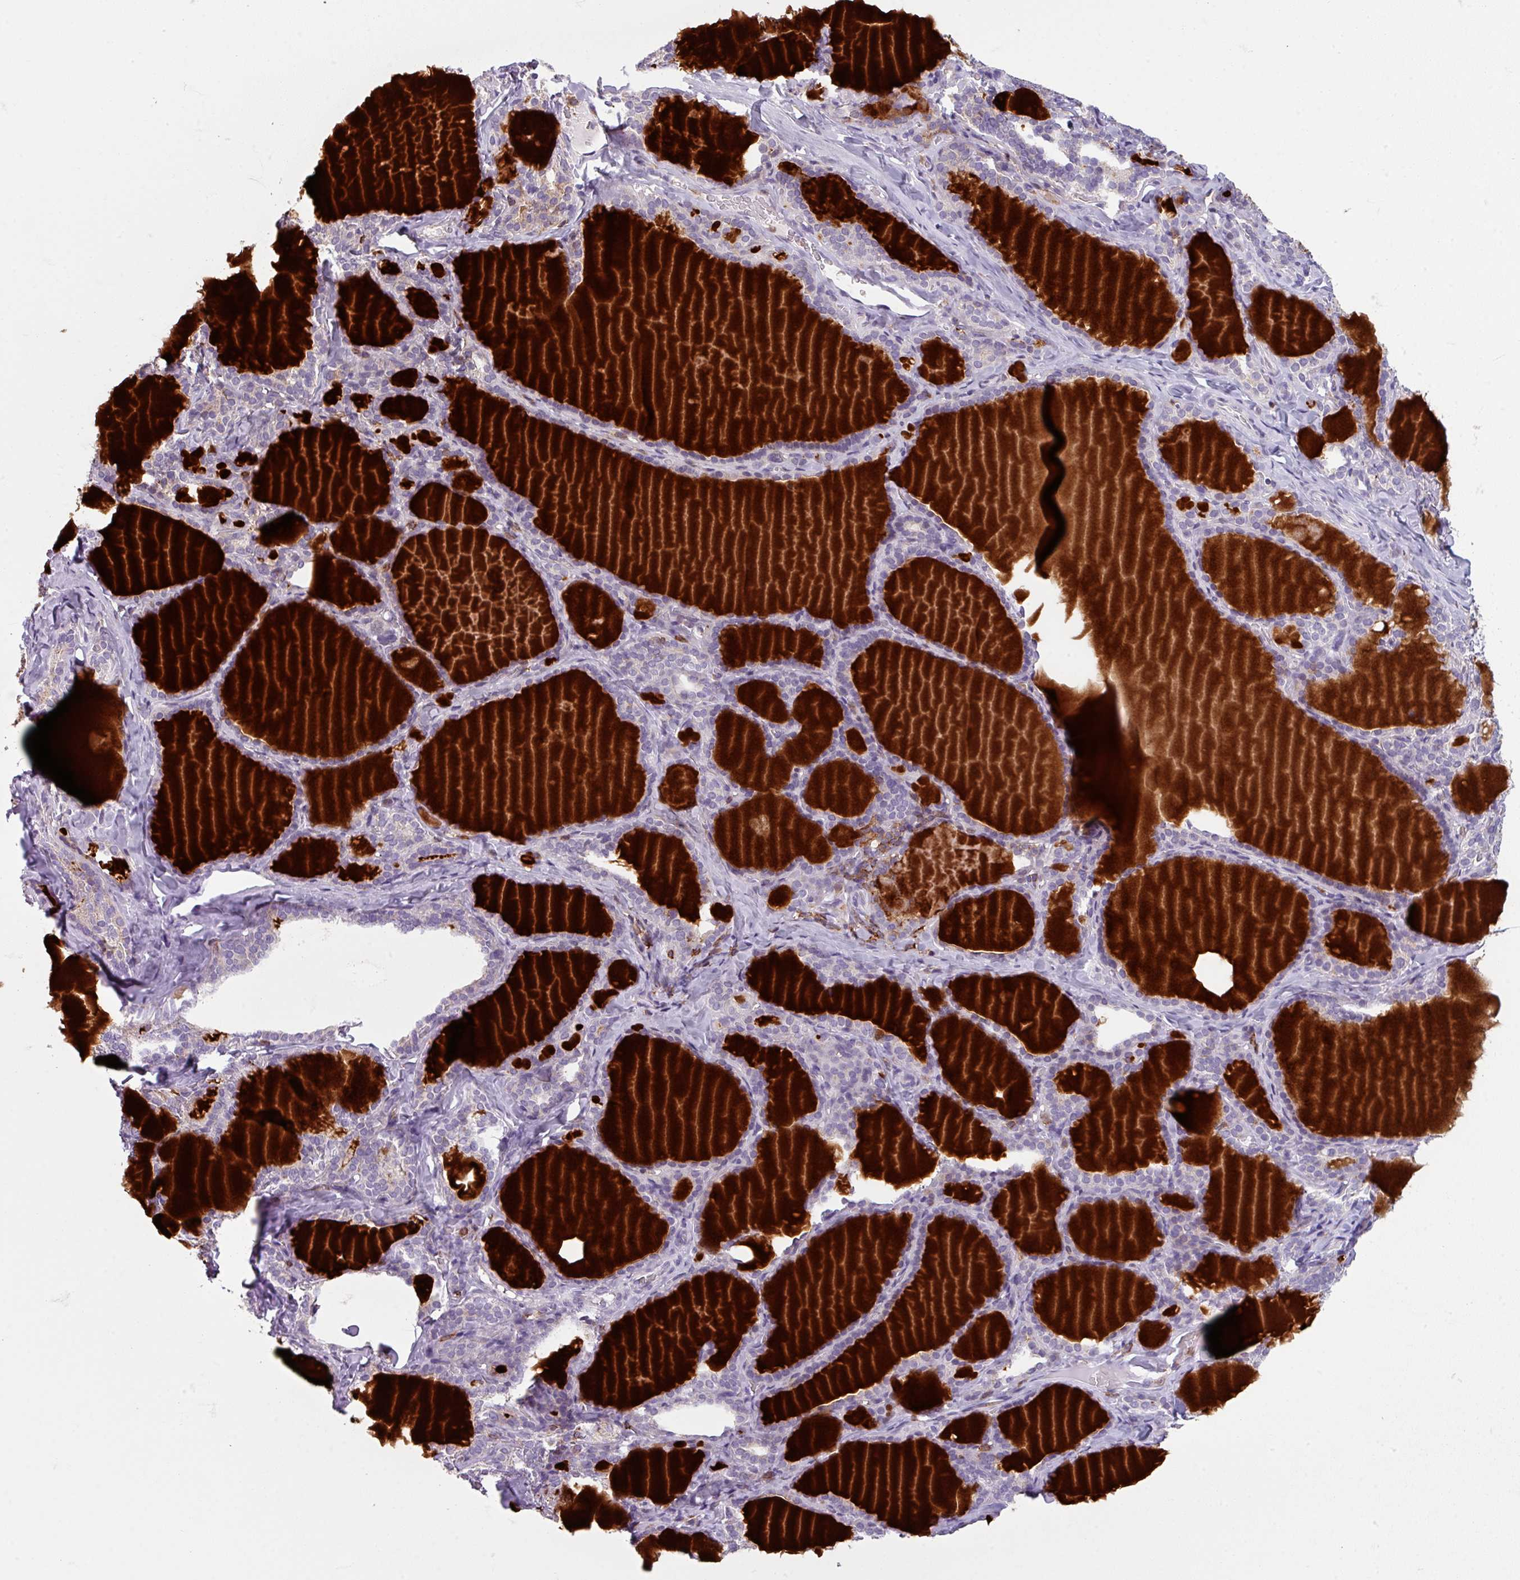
{"staining": {"intensity": "weak", "quantity": "<25%", "location": "cytoplasmic/membranous"}, "tissue": "thyroid gland", "cell_type": "Glandular cells", "image_type": "normal", "snomed": [{"axis": "morphology", "description": "Normal tissue, NOS"}, {"axis": "topography", "description": "Thyroid gland"}], "caption": "Immunohistochemistry image of normal human thyroid gland stained for a protein (brown), which reveals no positivity in glandular cells.", "gene": "NEDD9", "patient": {"sex": "female", "age": 31}}